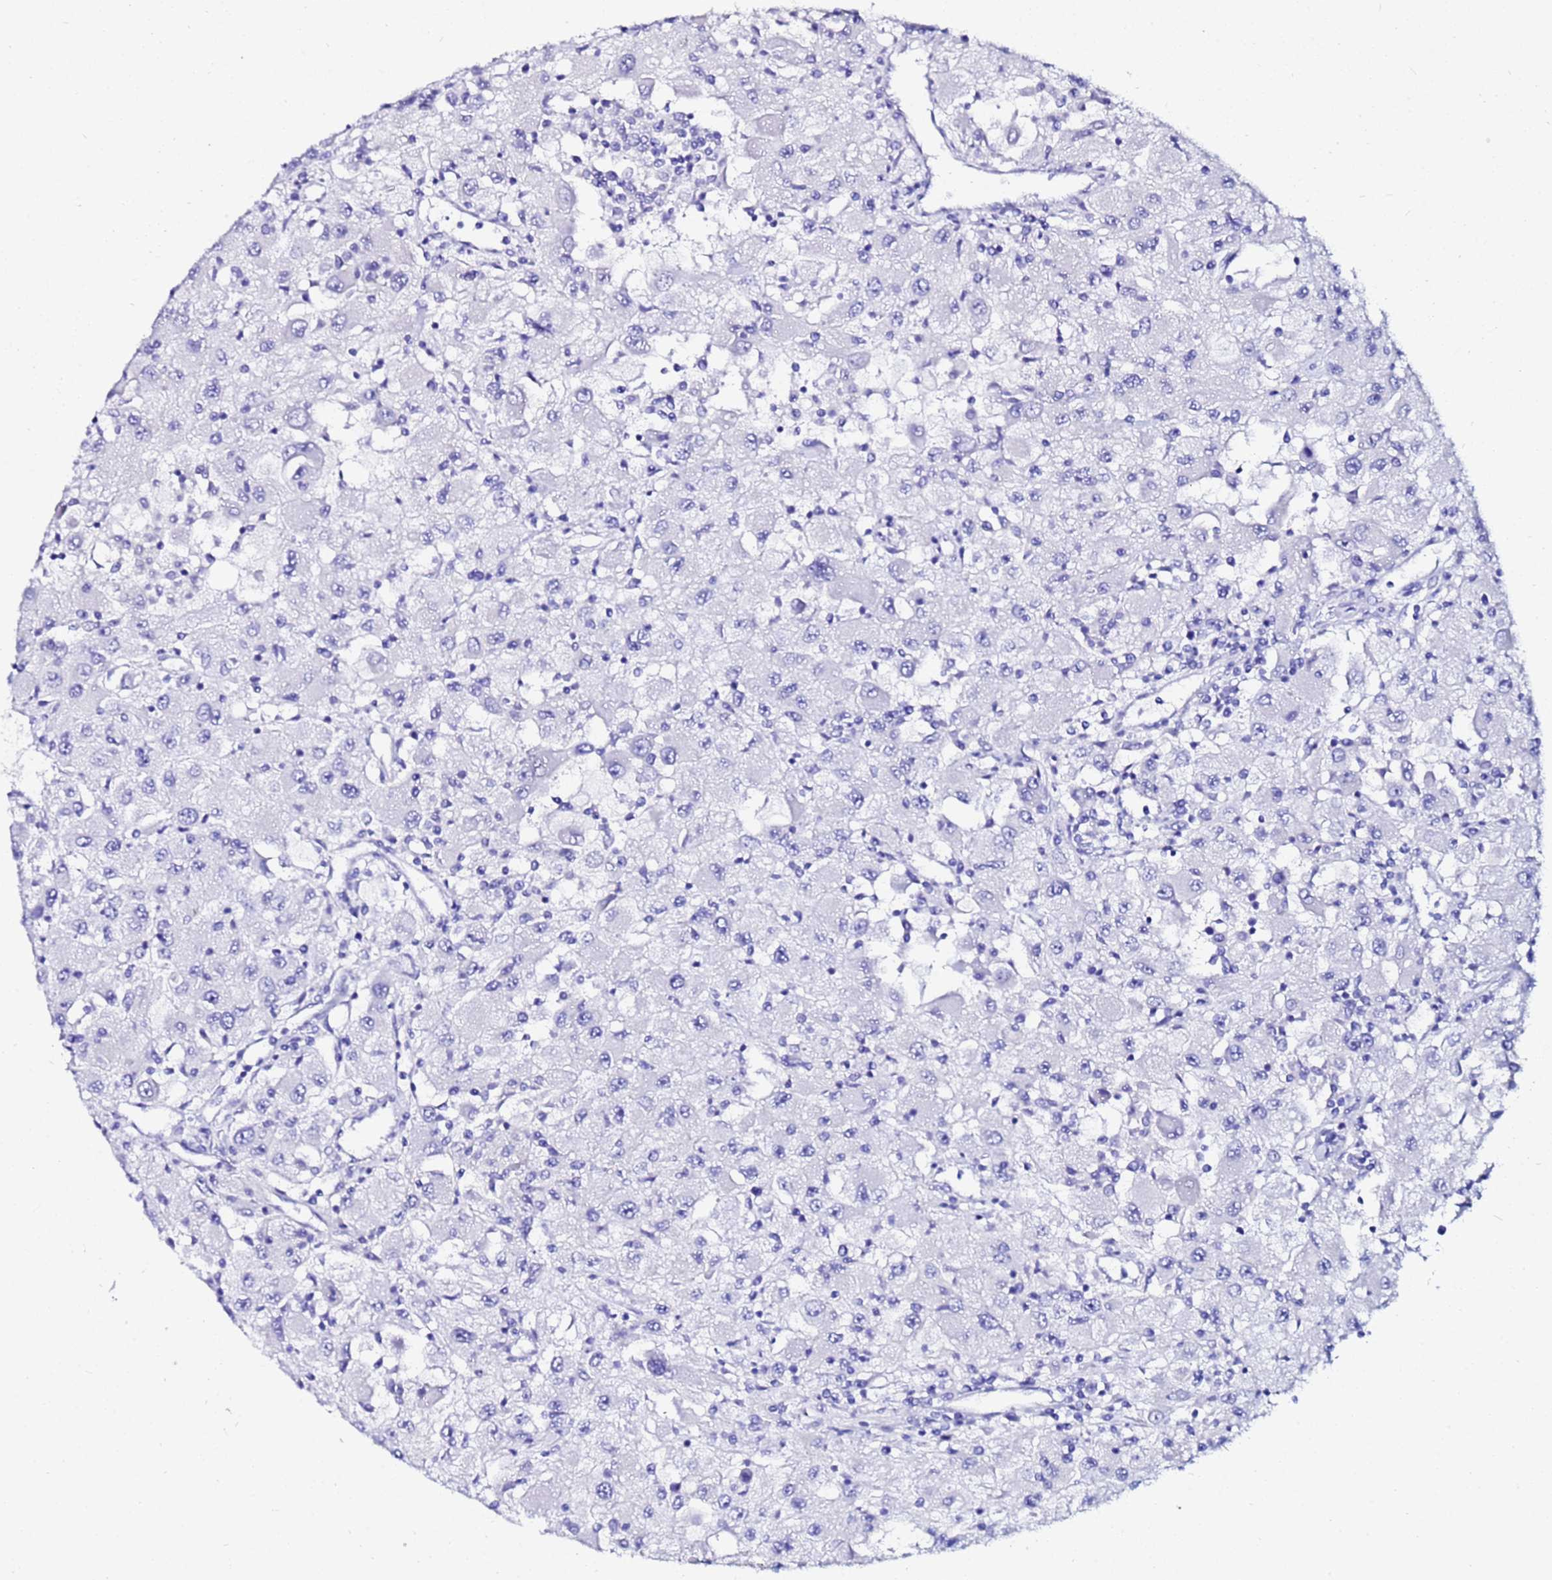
{"staining": {"intensity": "negative", "quantity": "none", "location": "none"}, "tissue": "renal cancer", "cell_type": "Tumor cells", "image_type": "cancer", "snomed": [{"axis": "morphology", "description": "Adenocarcinoma, NOS"}, {"axis": "topography", "description": "Kidney"}], "caption": "This is a histopathology image of immunohistochemistry (IHC) staining of renal cancer (adenocarcinoma), which shows no positivity in tumor cells.", "gene": "PPP1R14C", "patient": {"sex": "female", "age": 67}}